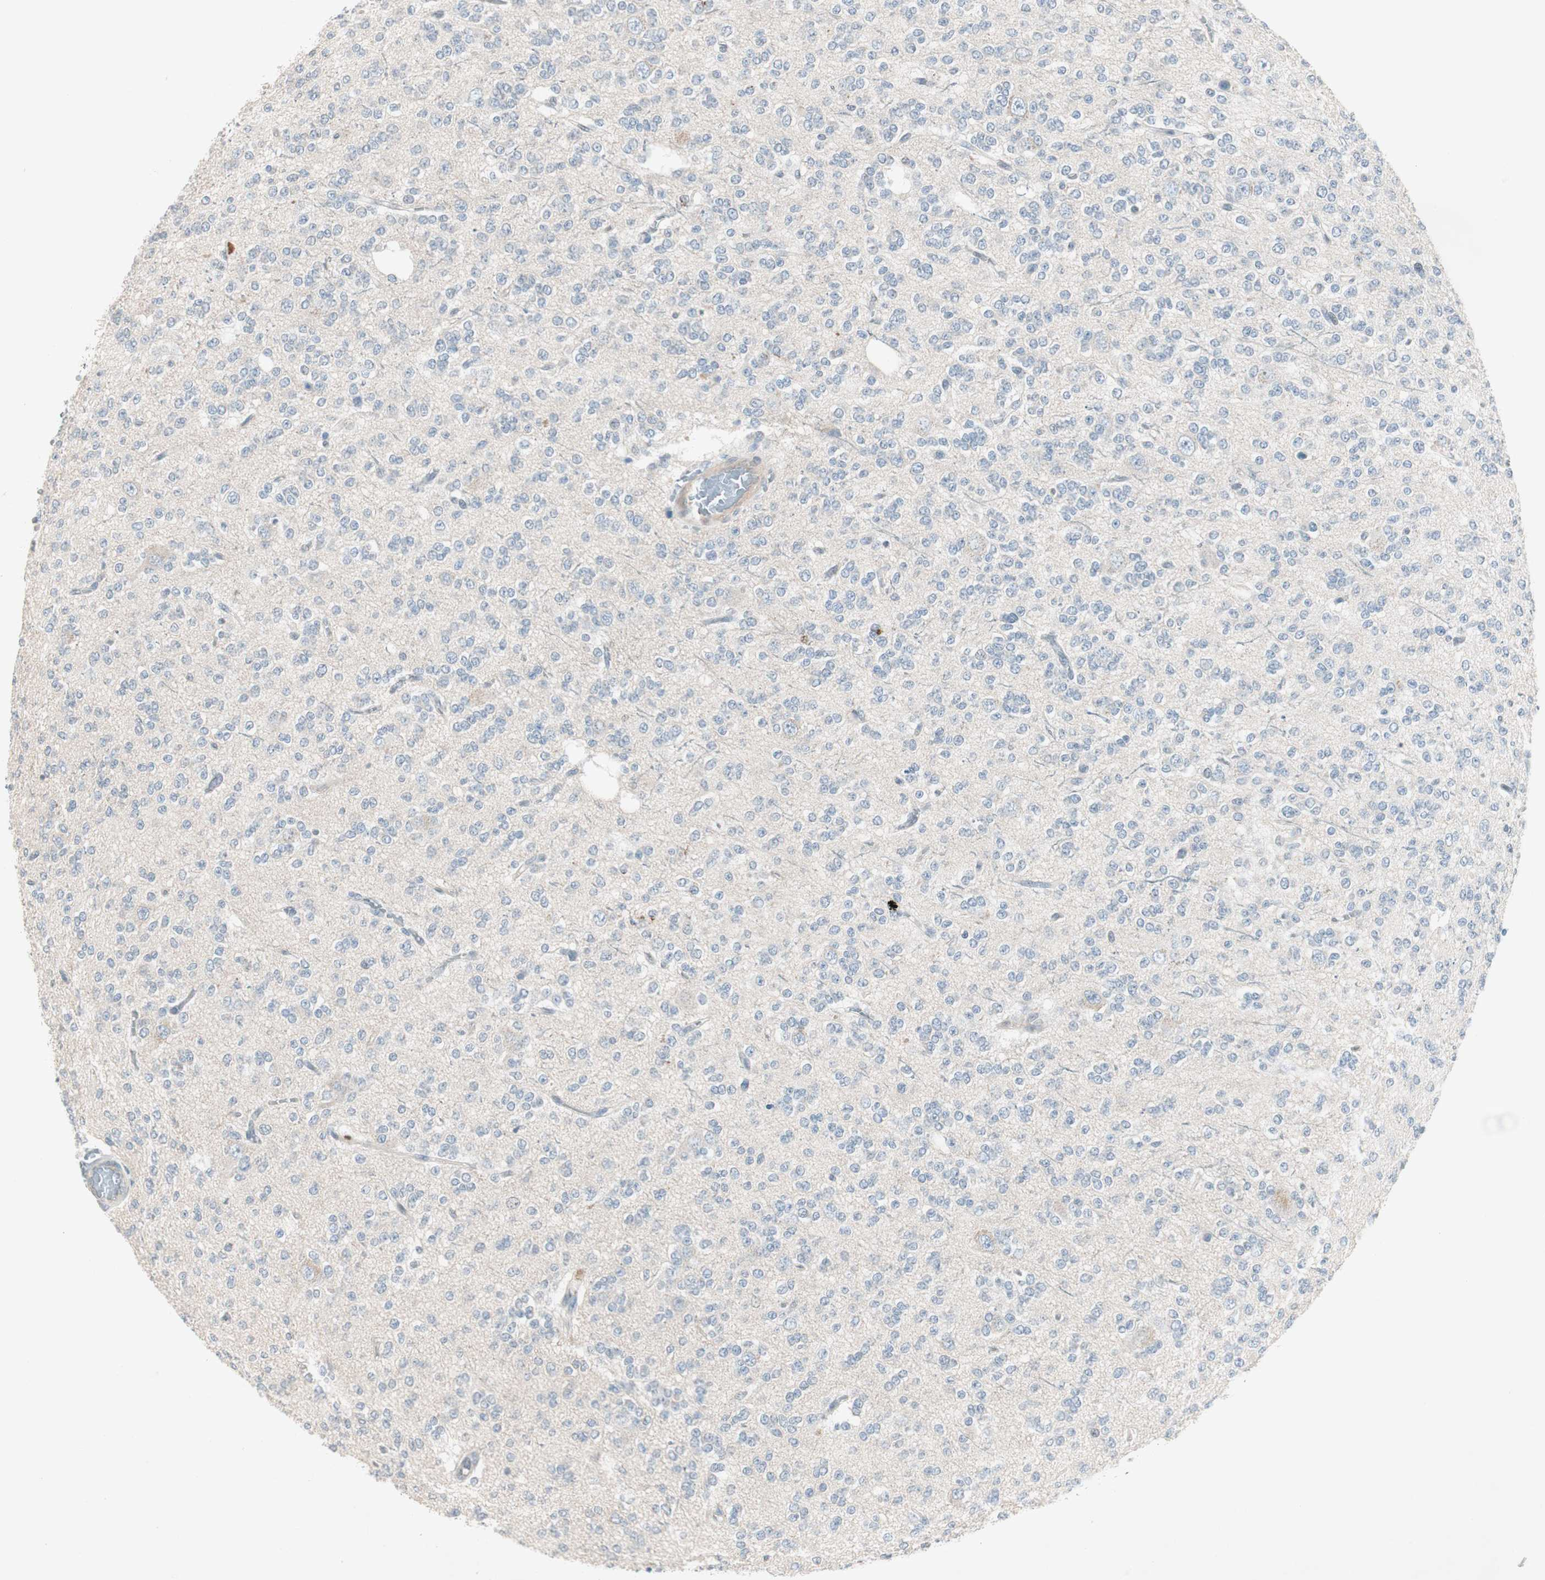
{"staining": {"intensity": "negative", "quantity": "none", "location": "none"}, "tissue": "glioma", "cell_type": "Tumor cells", "image_type": "cancer", "snomed": [{"axis": "morphology", "description": "Glioma, malignant, Low grade"}, {"axis": "topography", "description": "Brain"}], "caption": "DAB immunohistochemical staining of human glioma demonstrates no significant expression in tumor cells.", "gene": "ITGB4", "patient": {"sex": "male", "age": 38}}